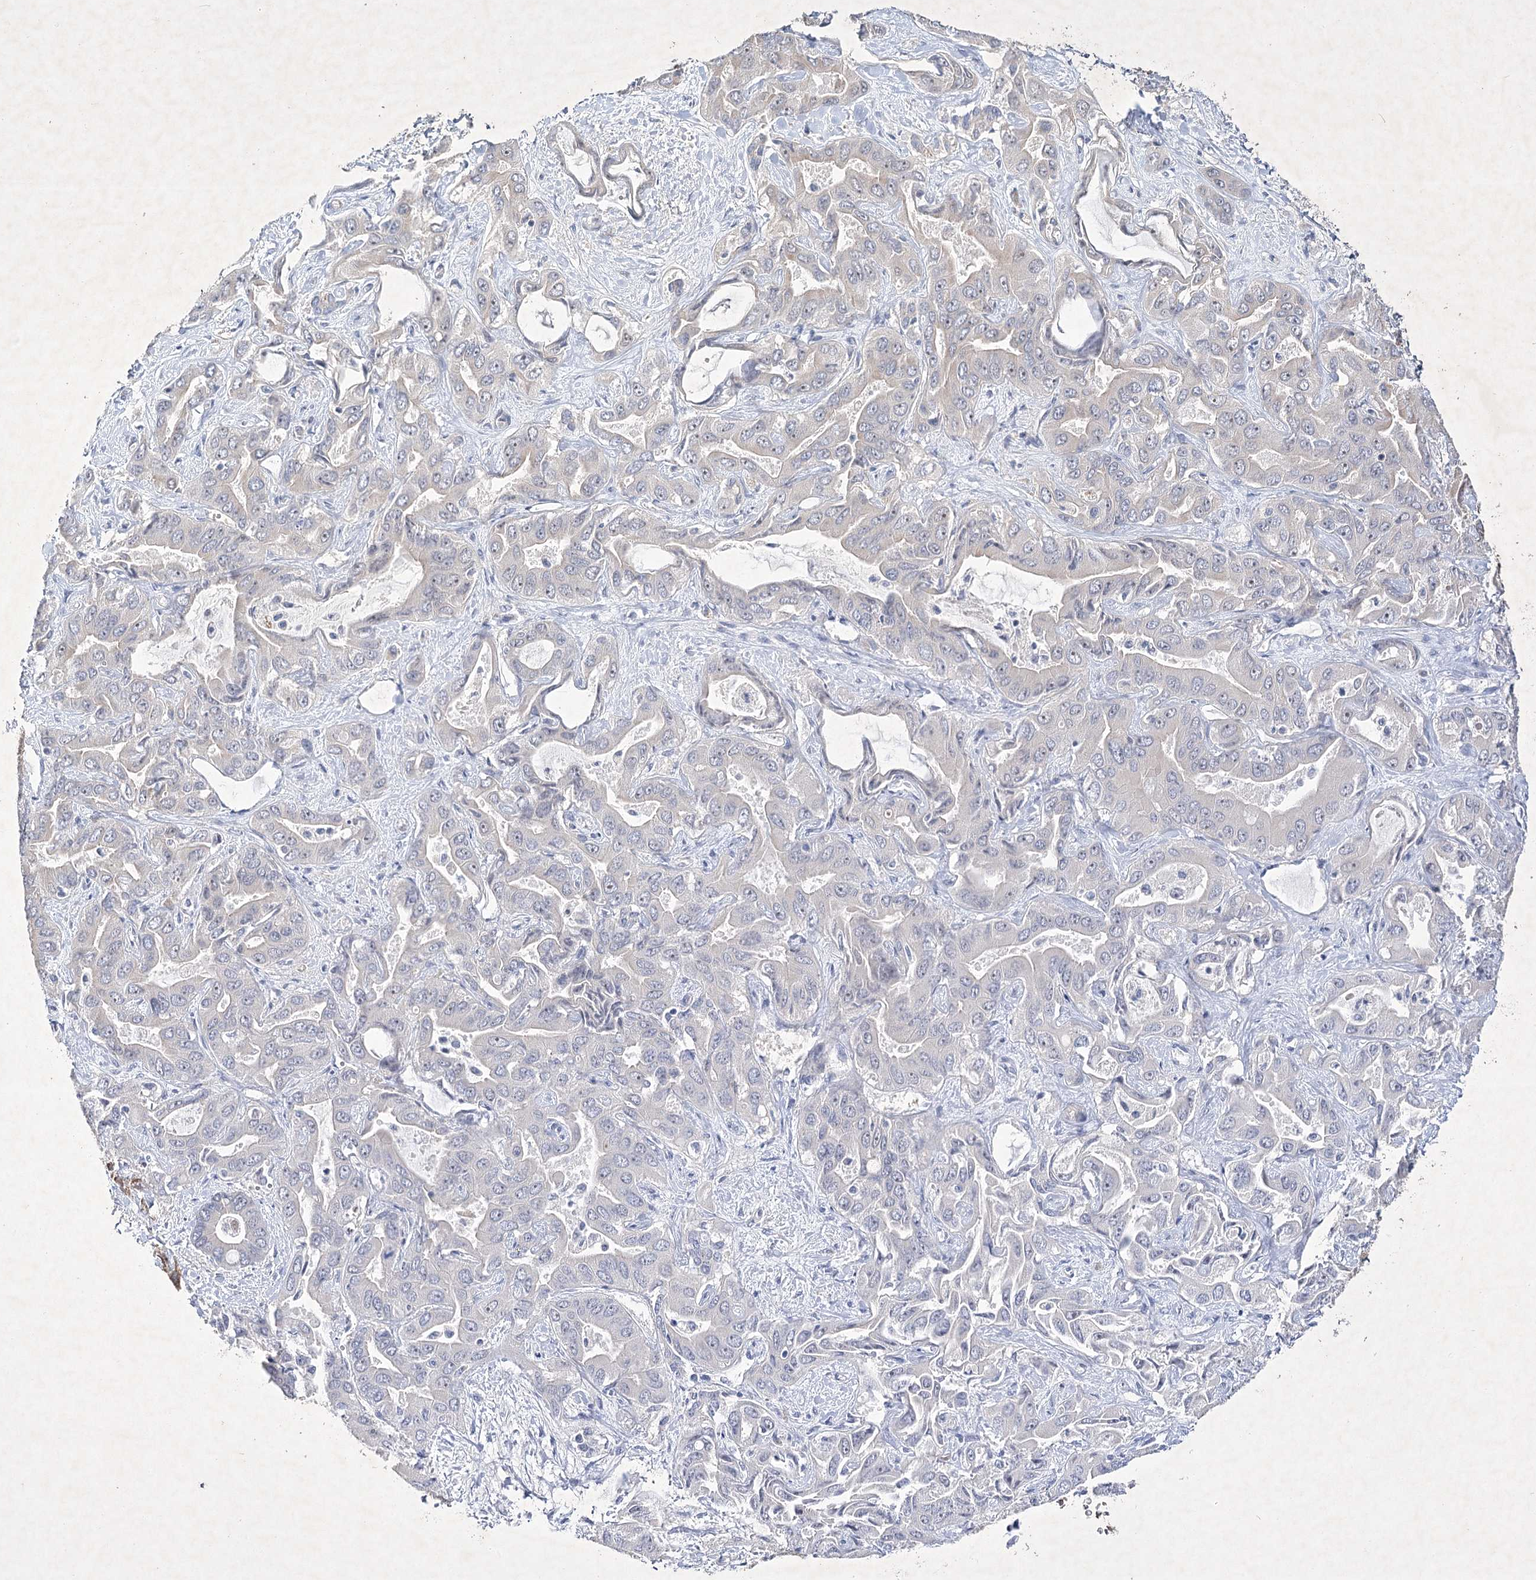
{"staining": {"intensity": "negative", "quantity": "none", "location": "none"}, "tissue": "liver cancer", "cell_type": "Tumor cells", "image_type": "cancer", "snomed": [{"axis": "morphology", "description": "Cholangiocarcinoma"}, {"axis": "topography", "description": "Liver"}], "caption": "Immunohistochemistry micrograph of liver cancer (cholangiocarcinoma) stained for a protein (brown), which demonstrates no positivity in tumor cells. (Immunohistochemistry (ihc), brightfield microscopy, high magnification).", "gene": "SCRN3", "patient": {"sex": "female", "age": 52}}